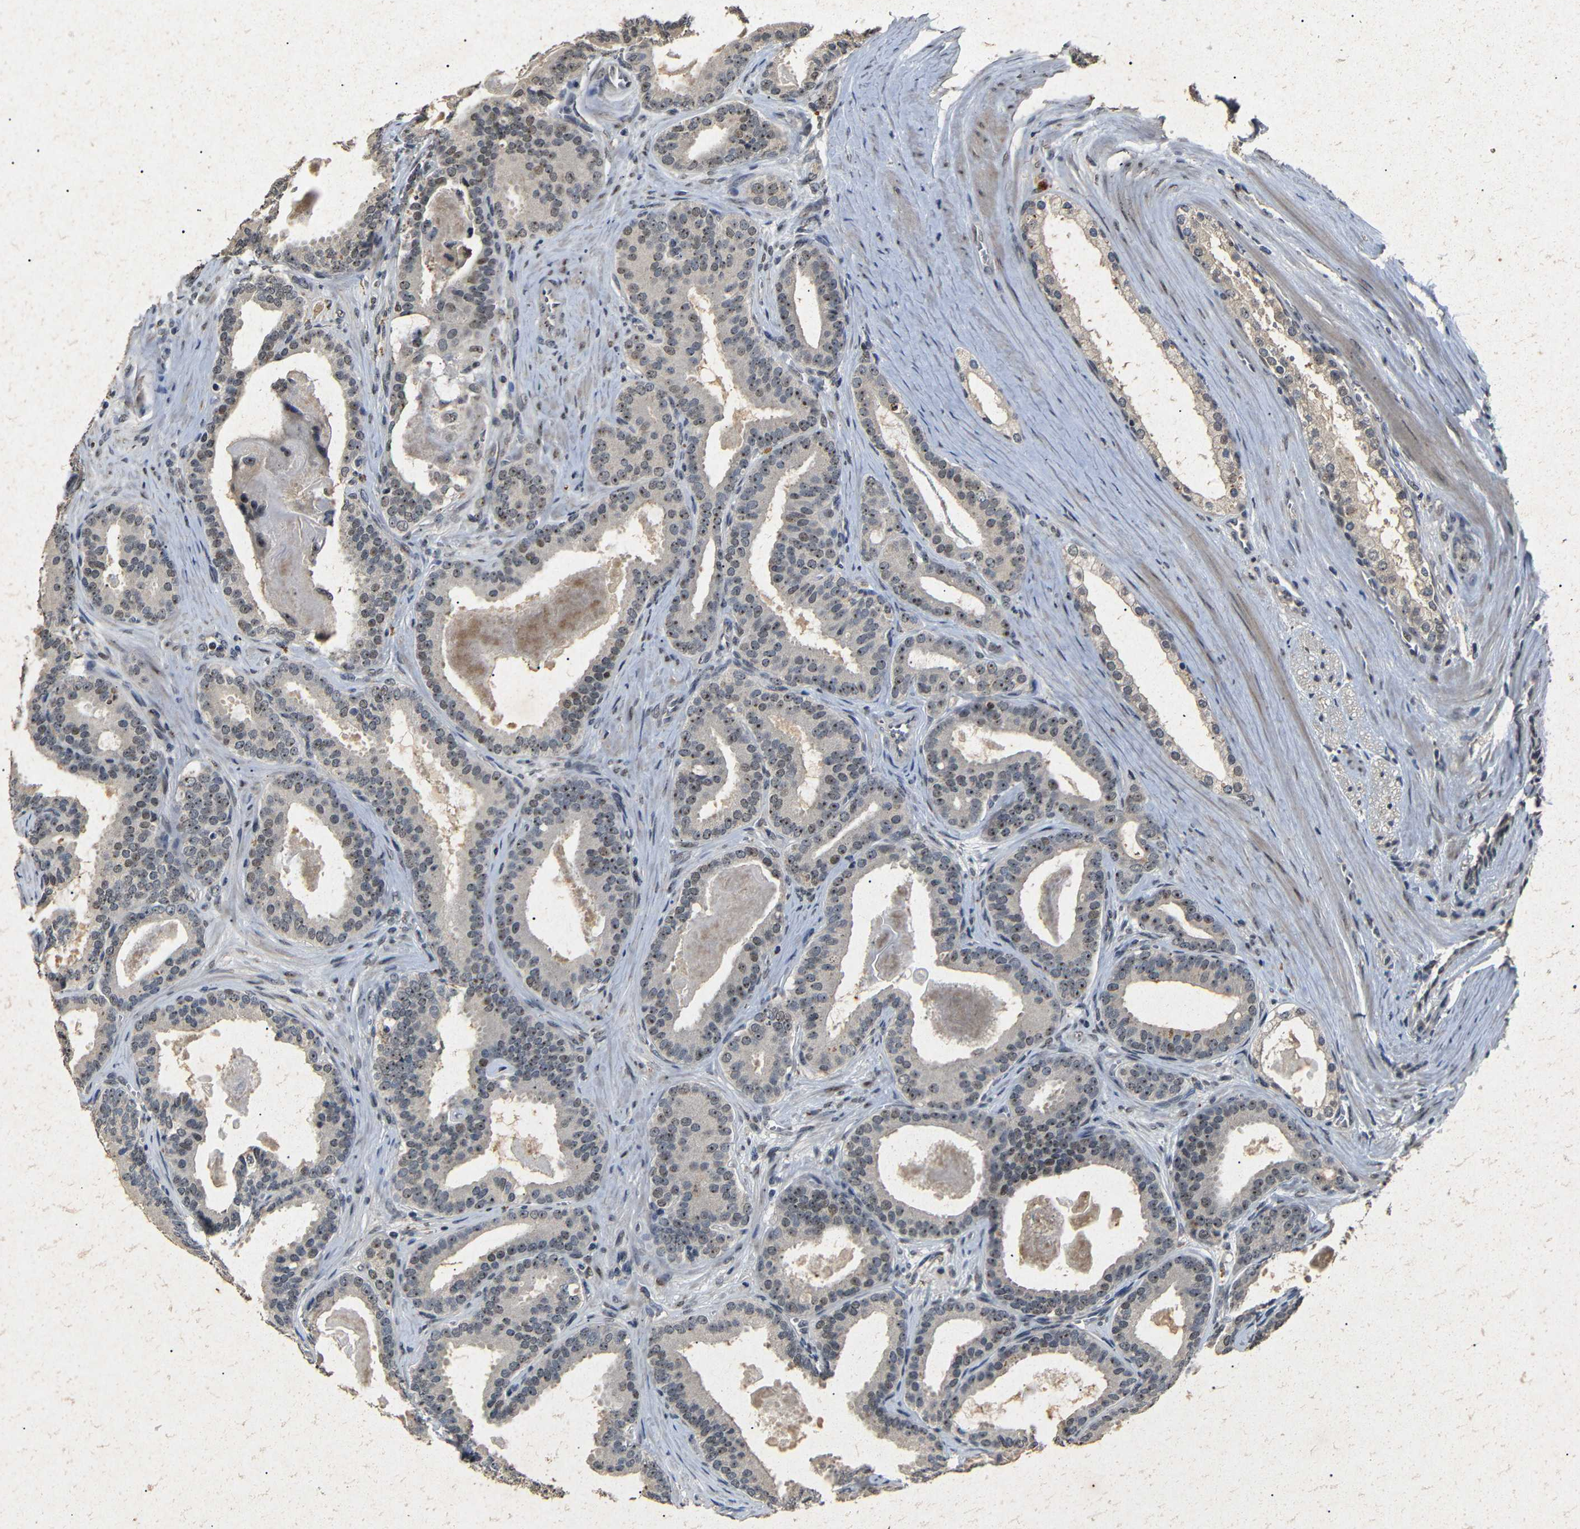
{"staining": {"intensity": "moderate", "quantity": ">75%", "location": "nuclear"}, "tissue": "prostate cancer", "cell_type": "Tumor cells", "image_type": "cancer", "snomed": [{"axis": "morphology", "description": "Adenocarcinoma, High grade"}, {"axis": "topography", "description": "Prostate"}], "caption": "The micrograph reveals immunohistochemical staining of prostate cancer (high-grade adenocarcinoma). There is moderate nuclear positivity is appreciated in approximately >75% of tumor cells. The protein of interest is shown in brown color, while the nuclei are stained blue.", "gene": "PARN", "patient": {"sex": "male", "age": 60}}